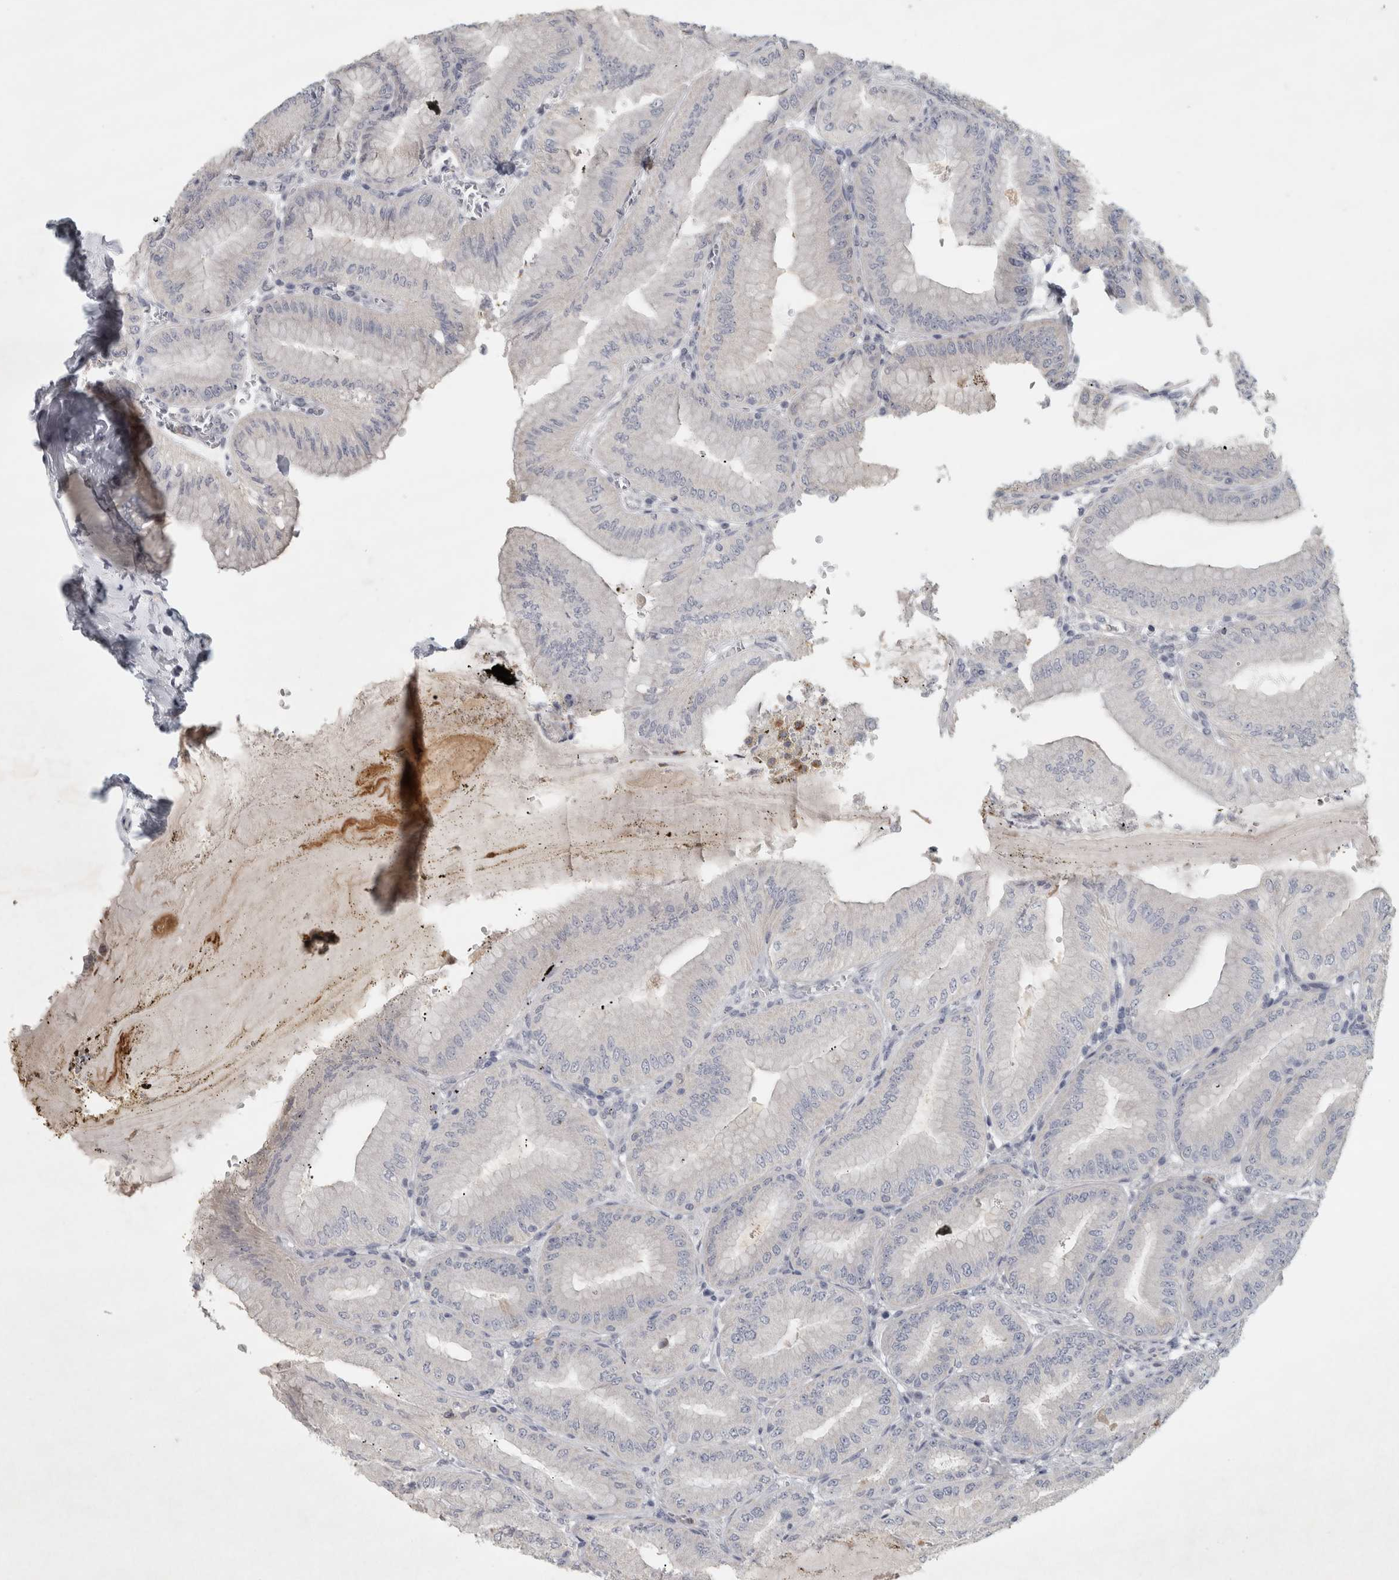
{"staining": {"intensity": "negative", "quantity": "none", "location": "none"}, "tissue": "stomach", "cell_type": "Glandular cells", "image_type": "normal", "snomed": [{"axis": "morphology", "description": "Normal tissue, NOS"}, {"axis": "topography", "description": "Stomach, lower"}], "caption": "Immunohistochemical staining of unremarkable human stomach displays no significant staining in glandular cells.", "gene": "PTPRN2", "patient": {"sex": "male", "age": 71}}